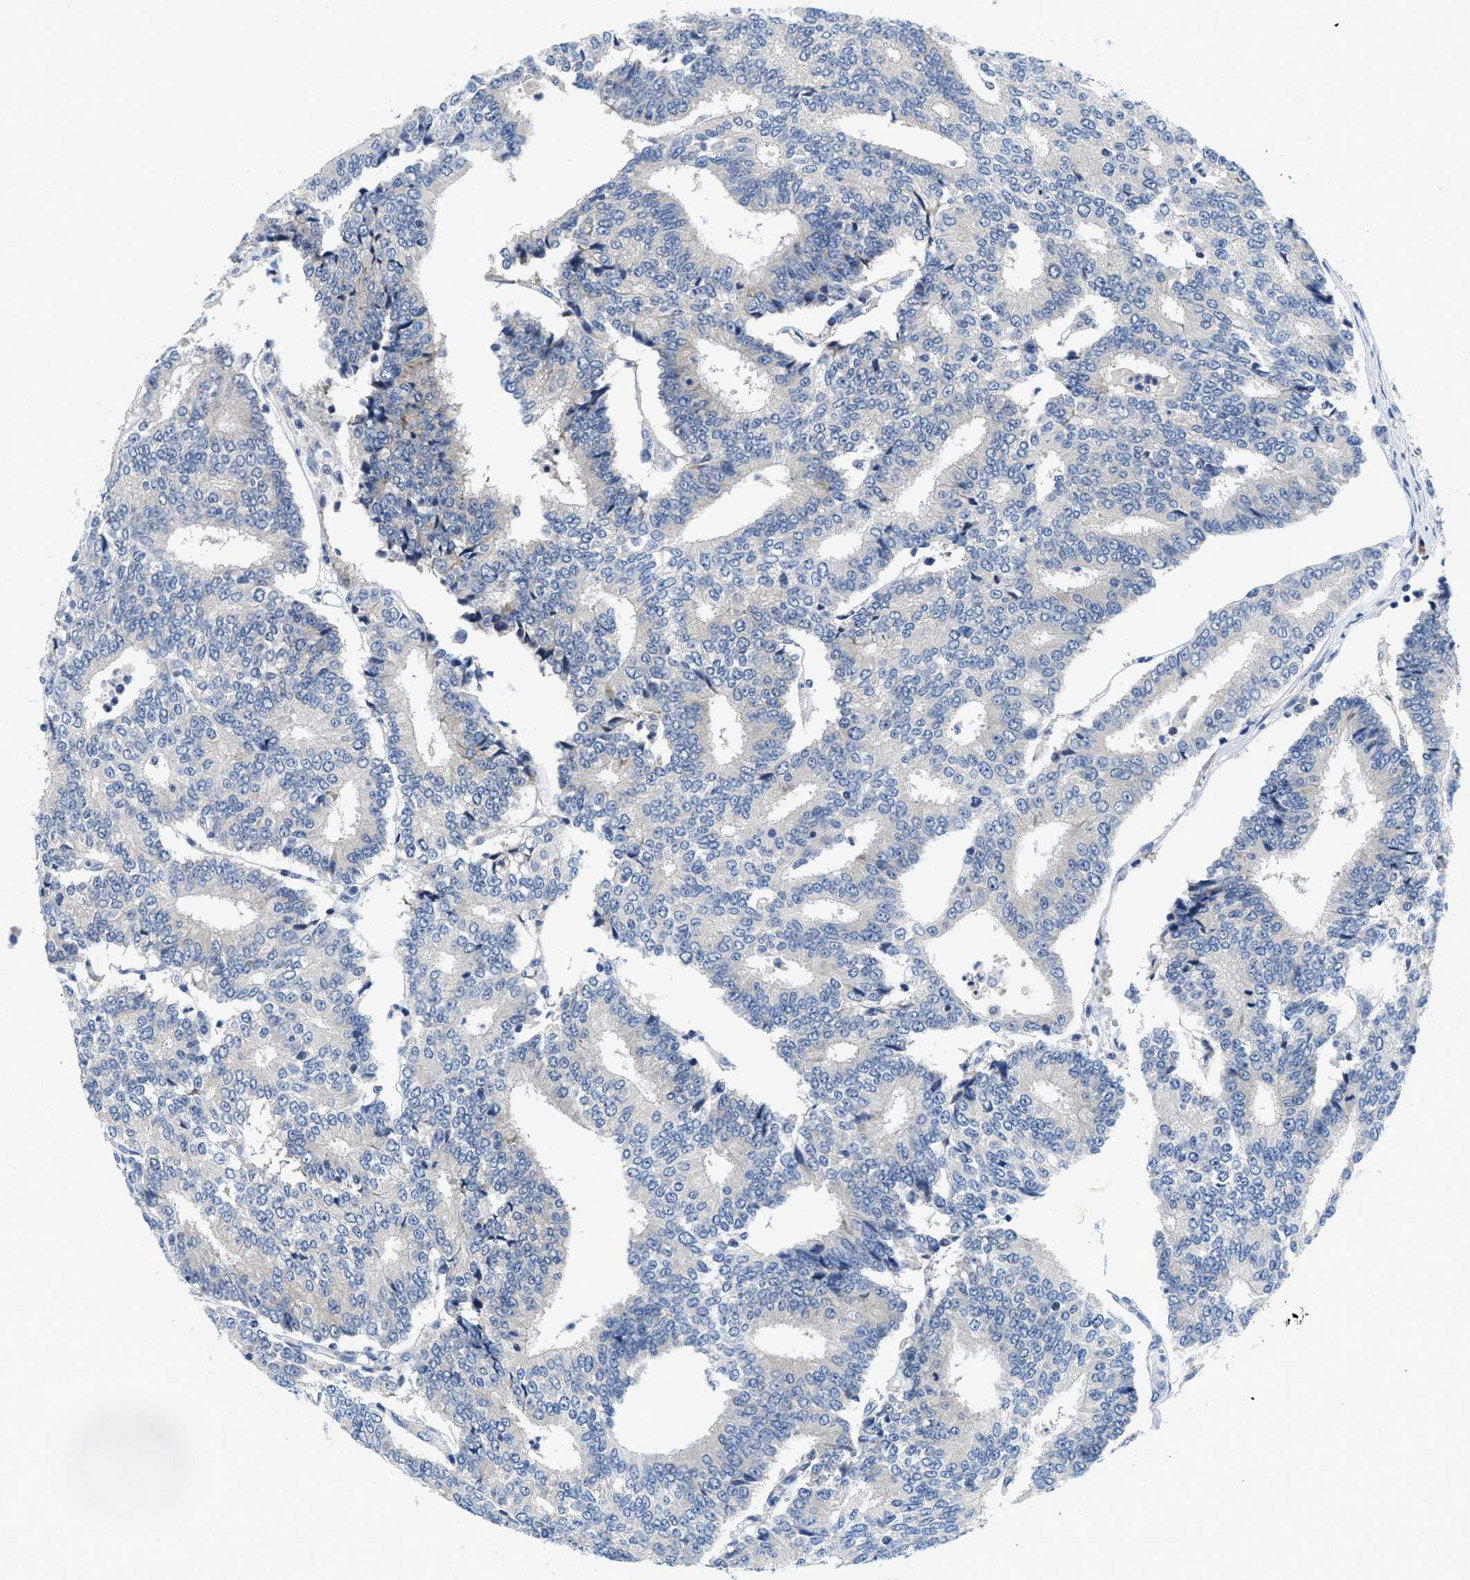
{"staining": {"intensity": "negative", "quantity": "none", "location": "none"}, "tissue": "prostate cancer", "cell_type": "Tumor cells", "image_type": "cancer", "snomed": [{"axis": "morphology", "description": "Normal tissue, NOS"}, {"axis": "morphology", "description": "Adenocarcinoma, High grade"}, {"axis": "topography", "description": "Prostate"}, {"axis": "topography", "description": "Seminal veicle"}], "caption": "Protein analysis of prostate adenocarcinoma (high-grade) shows no significant positivity in tumor cells. The staining is performed using DAB brown chromogen with nuclei counter-stained in using hematoxylin.", "gene": "IKBKE", "patient": {"sex": "male", "age": 55}}